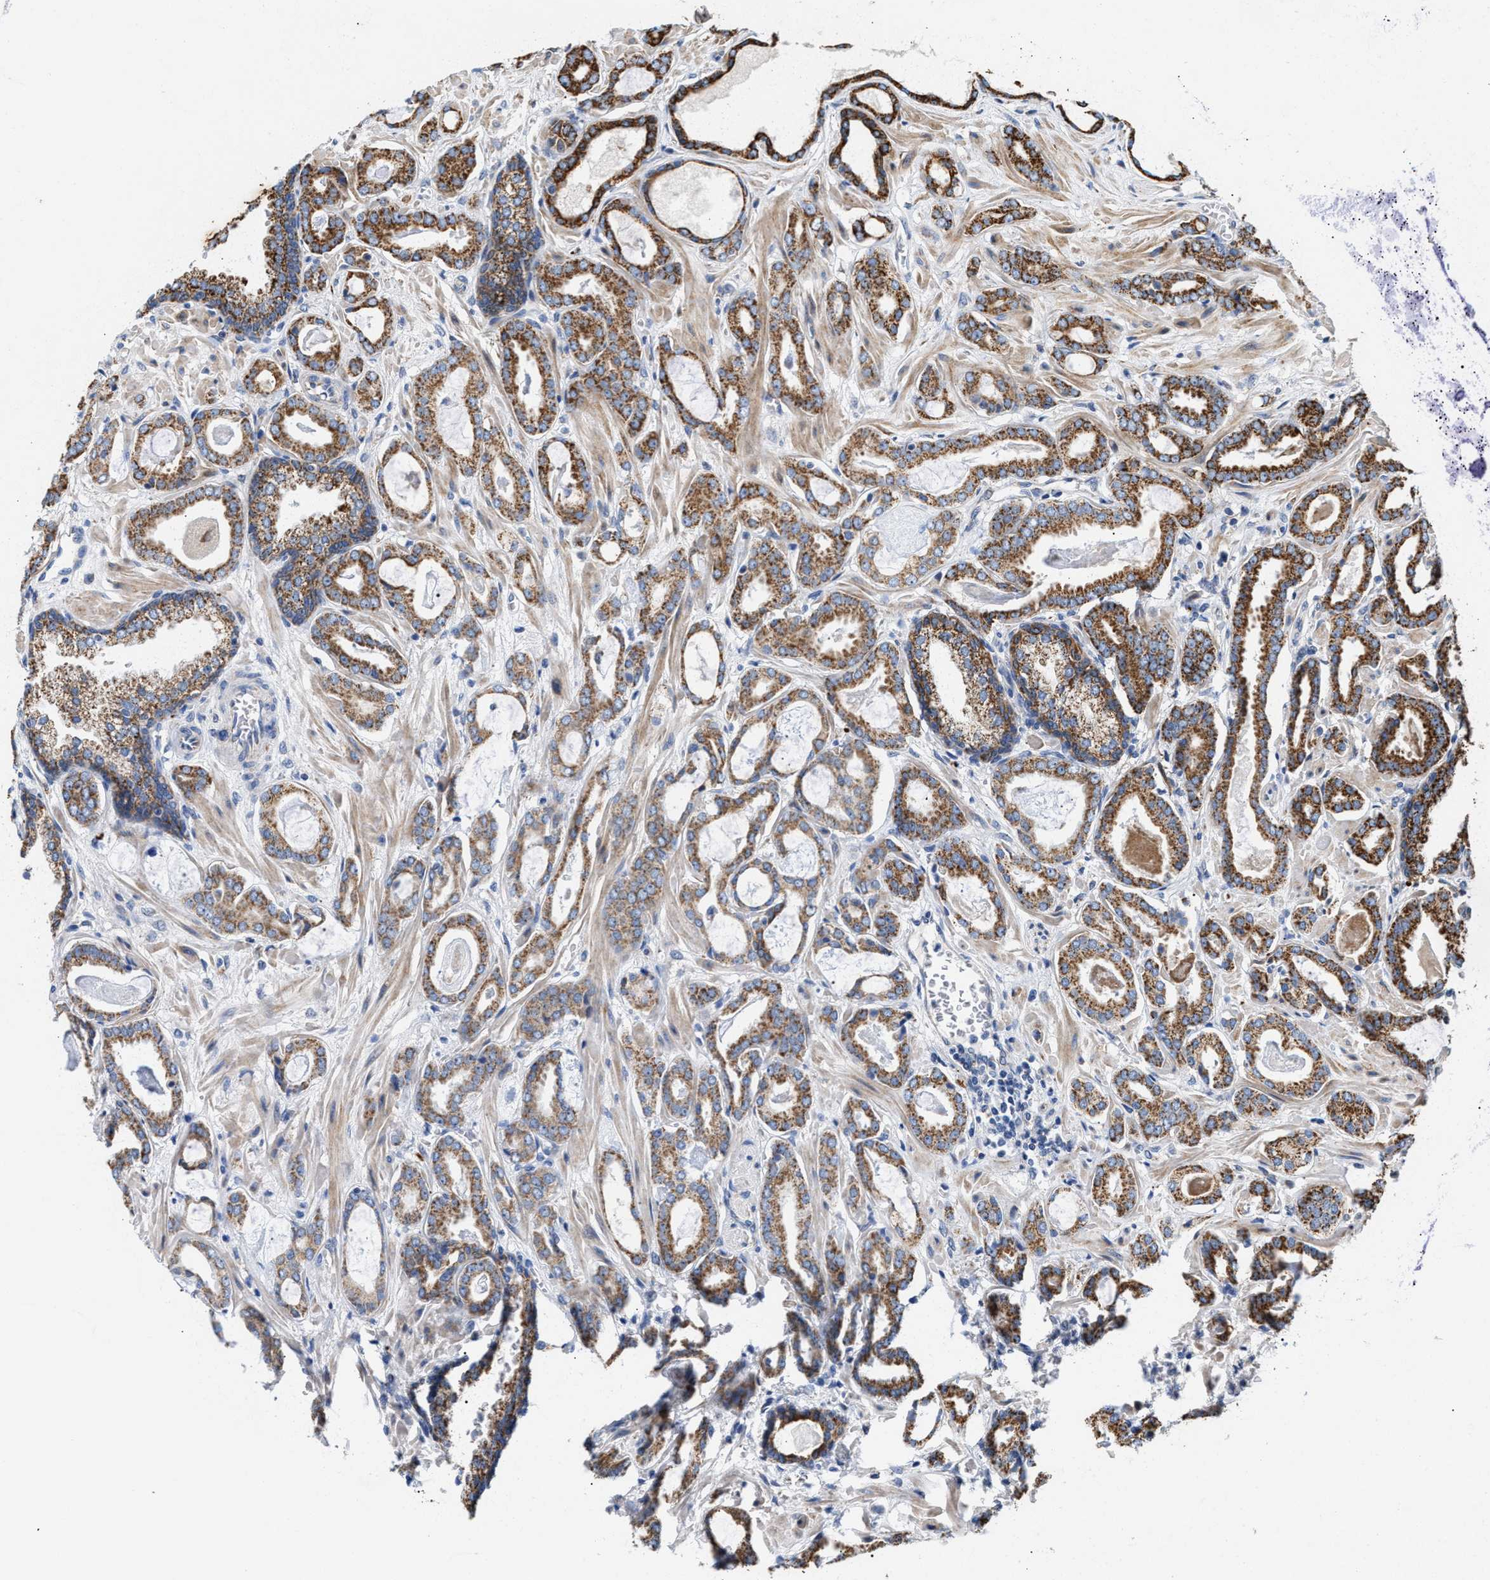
{"staining": {"intensity": "moderate", "quantity": ">75%", "location": "cytoplasmic/membranous"}, "tissue": "prostate cancer", "cell_type": "Tumor cells", "image_type": "cancer", "snomed": [{"axis": "morphology", "description": "Adenocarcinoma, Low grade"}, {"axis": "topography", "description": "Prostate"}], "caption": "A high-resolution image shows immunohistochemistry (IHC) staining of prostate cancer, which demonstrates moderate cytoplasmic/membranous expression in approximately >75% of tumor cells. (DAB (3,3'-diaminobenzidine) IHC, brown staining for protein, blue staining for nuclei).", "gene": "JAG1", "patient": {"sex": "male", "age": 53}}